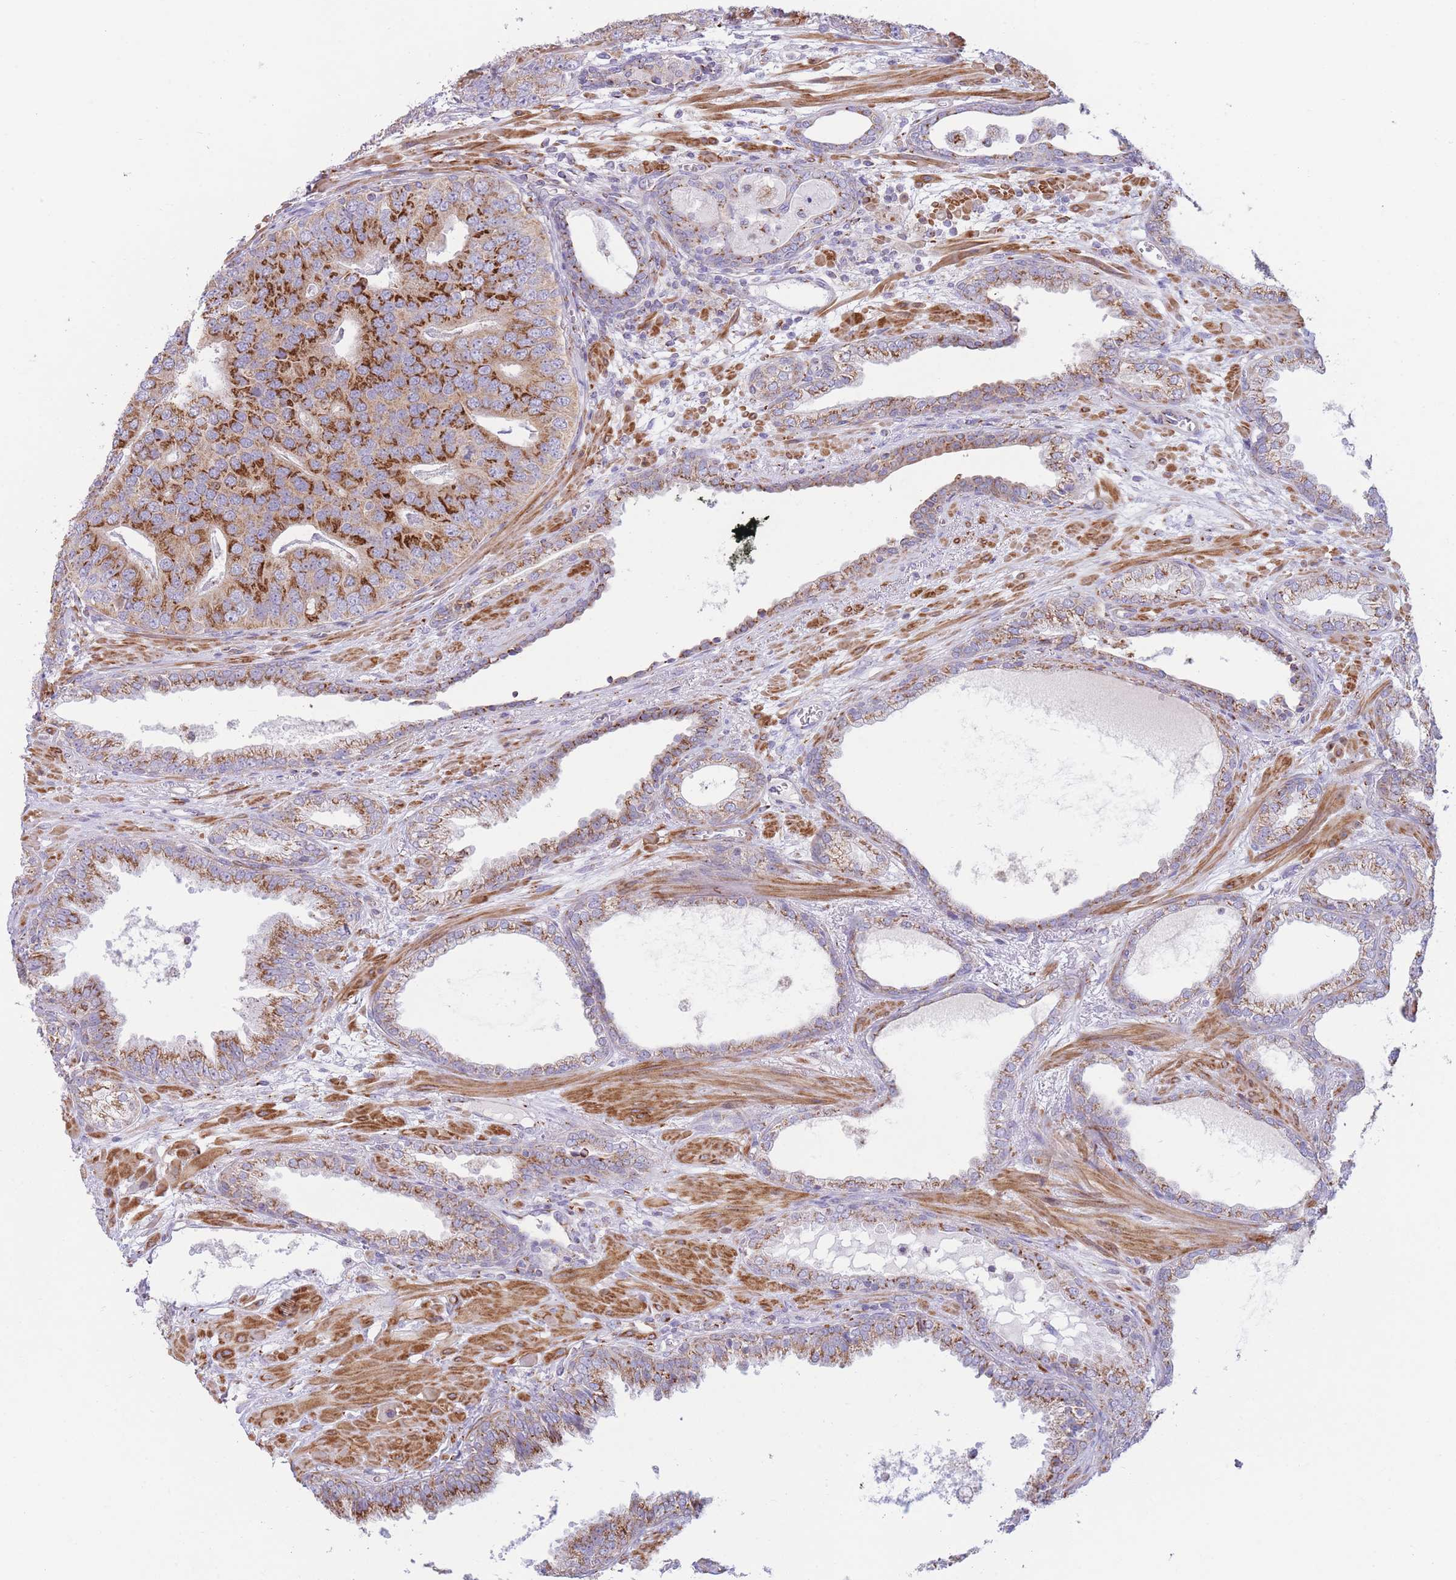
{"staining": {"intensity": "strong", "quantity": "25%-75%", "location": "cytoplasmic/membranous"}, "tissue": "prostate cancer", "cell_type": "Tumor cells", "image_type": "cancer", "snomed": [{"axis": "morphology", "description": "Adenocarcinoma, High grade"}, {"axis": "topography", "description": "Prostate"}], "caption": "Immunohistochemistry (IHC) image of human prostate high-grade adenocarcinoma stained for a protein (brown), which reveals high levels of strong cytoplasmic/membranous positivity in approximately 25%-75% of tumor cells.", "gene": "MPND", "patient": {"sex": "male", "age": 71}}